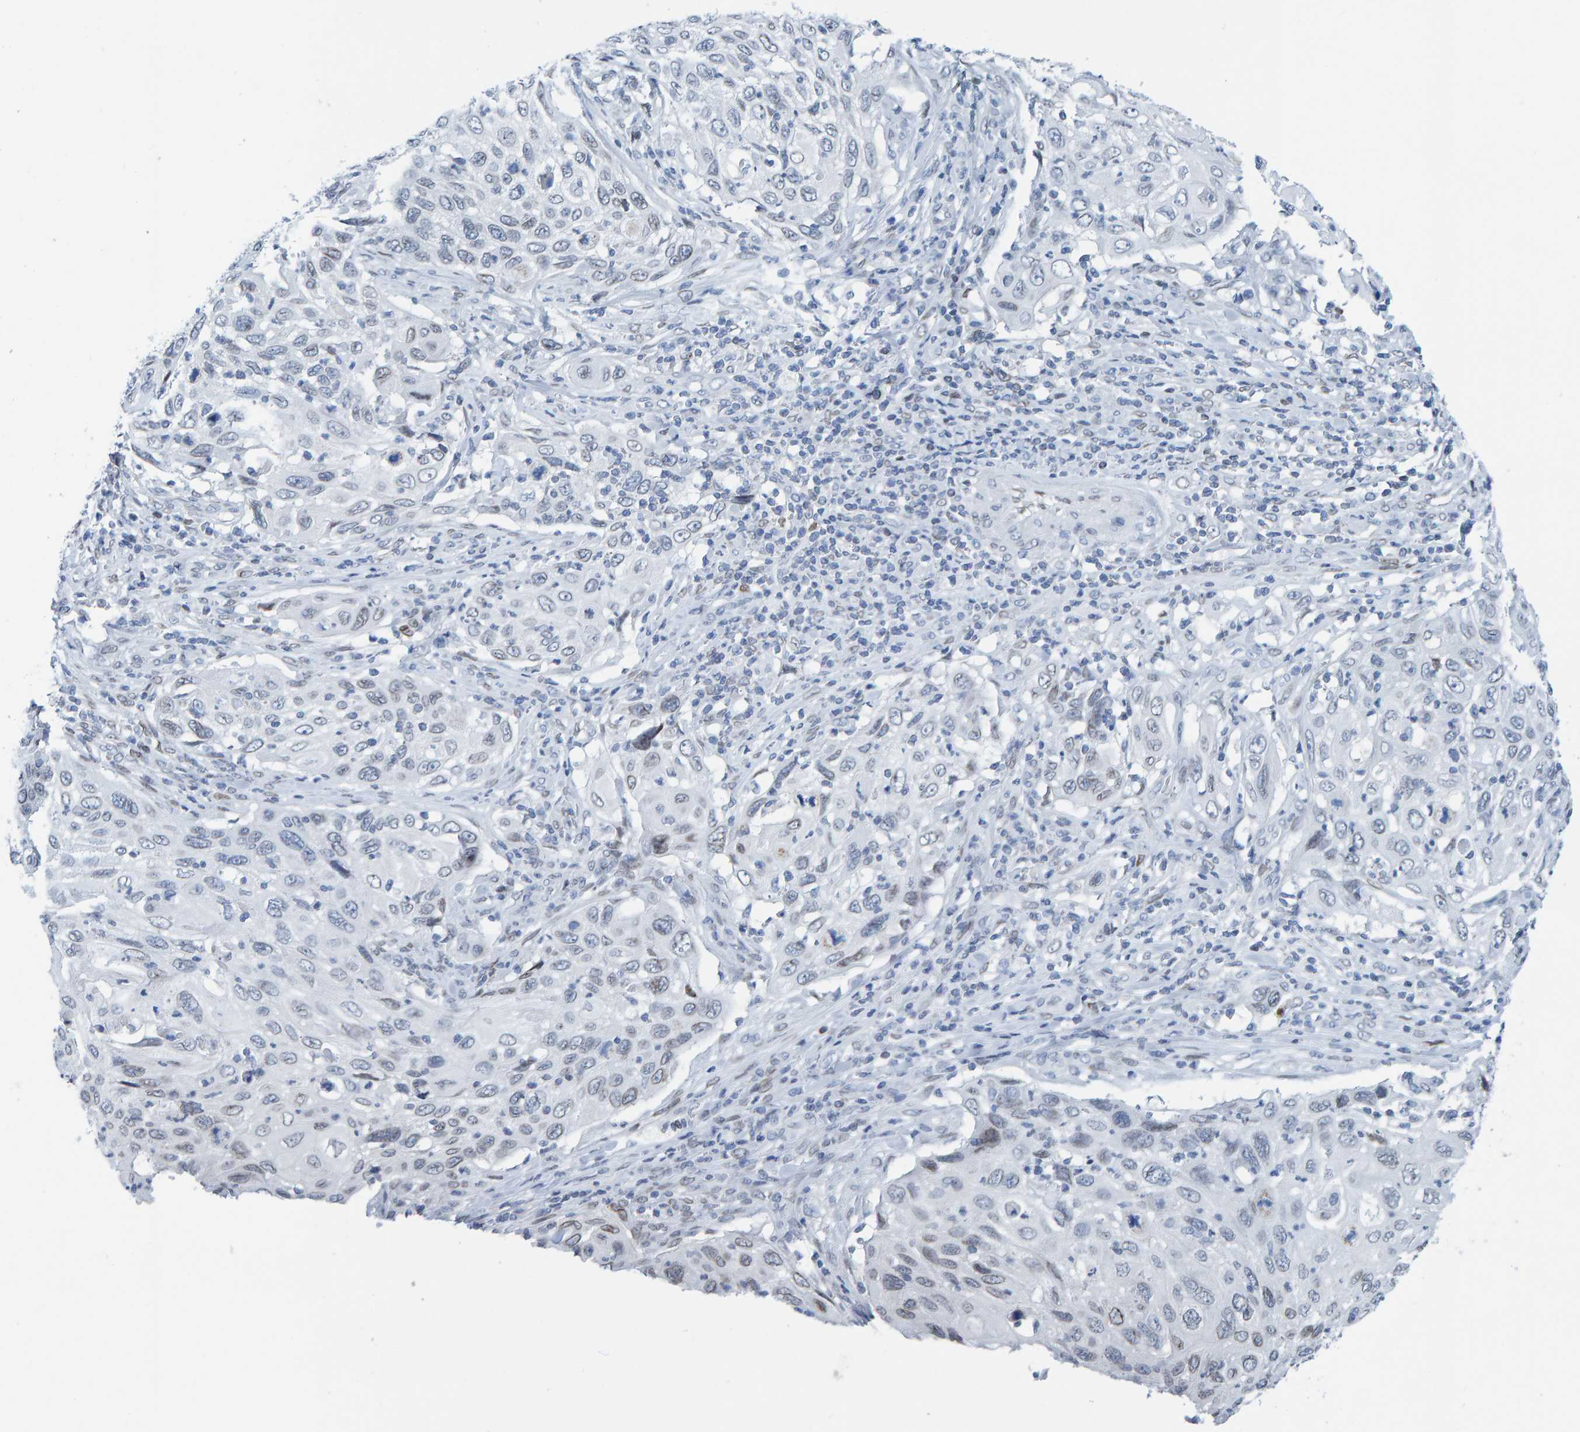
{"staining": {"intensity": "negative", "quantity": "none", "location": "none"}, "tissue": "cervical cancer", "cell_type": "Tumor cells", "image_type": "cancer", "snomed": [{"axis": "morphology", "description": "Squamous cell carcinoma, NOS"}, {"axis": "topography", "description": "Cervix"}], "caption": "Tumor cells show no significant positivity in squamous cell carcinoma (cervical).", "gene": "LMNB2", "patient": {"sex": "female", "age": 70}}